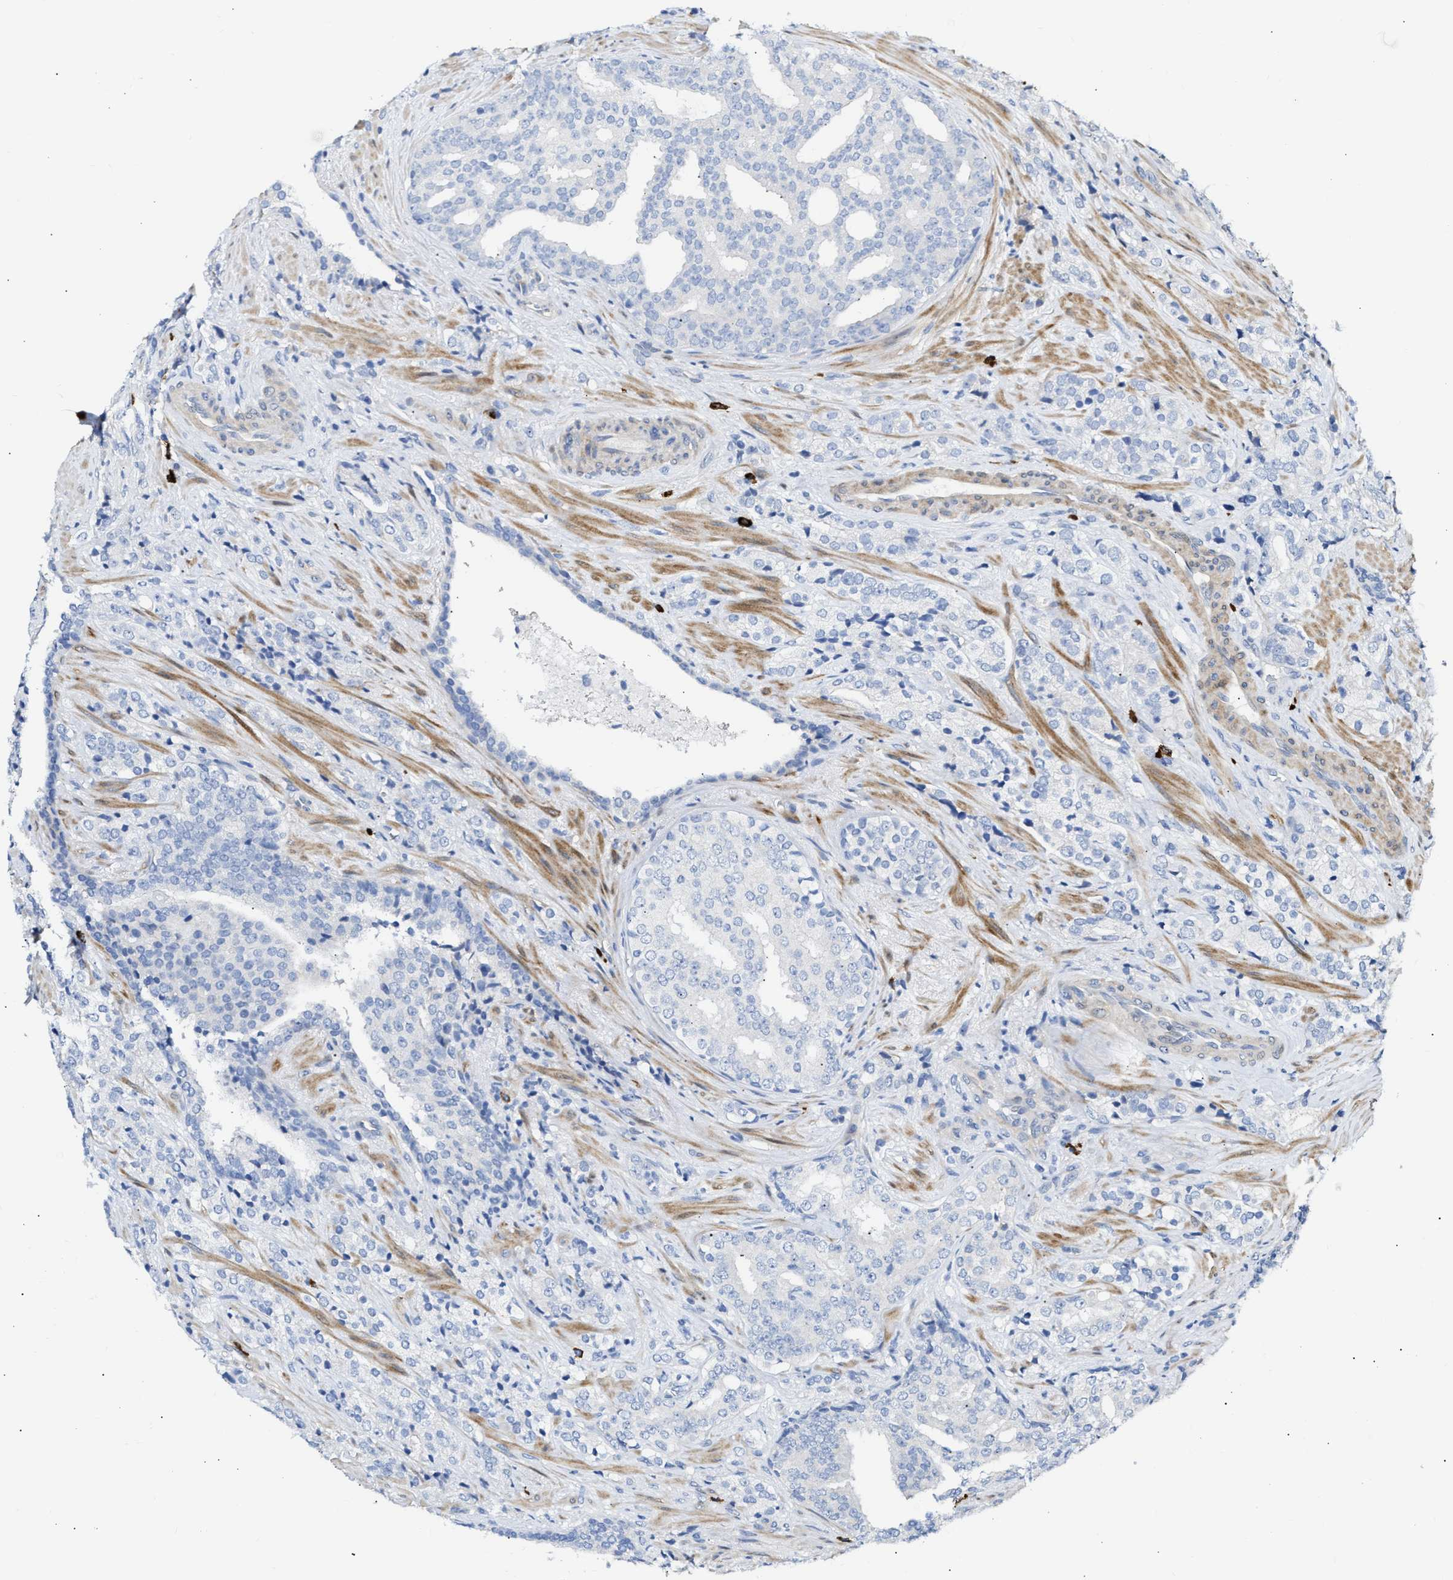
{"staining": {"intensity": "negative", "quantity": "none", "location": "none"}, "tissue": "prostate cancer", "cell_type": "Tumor cells", "image_type": "cancer", "snomed": [{"axis": "morphology", "description": "Adenocarcinoma, High grade"}, {"axis": "topography", "description": "Prostate"}], "caption": "Human prostate cancer (high-grade adenocarcinoma) stained for a protein using IHC demonstrates no staining in tumor cells.", "gene": "FHL1", "patient": {"sex": "male", "age": 71}}